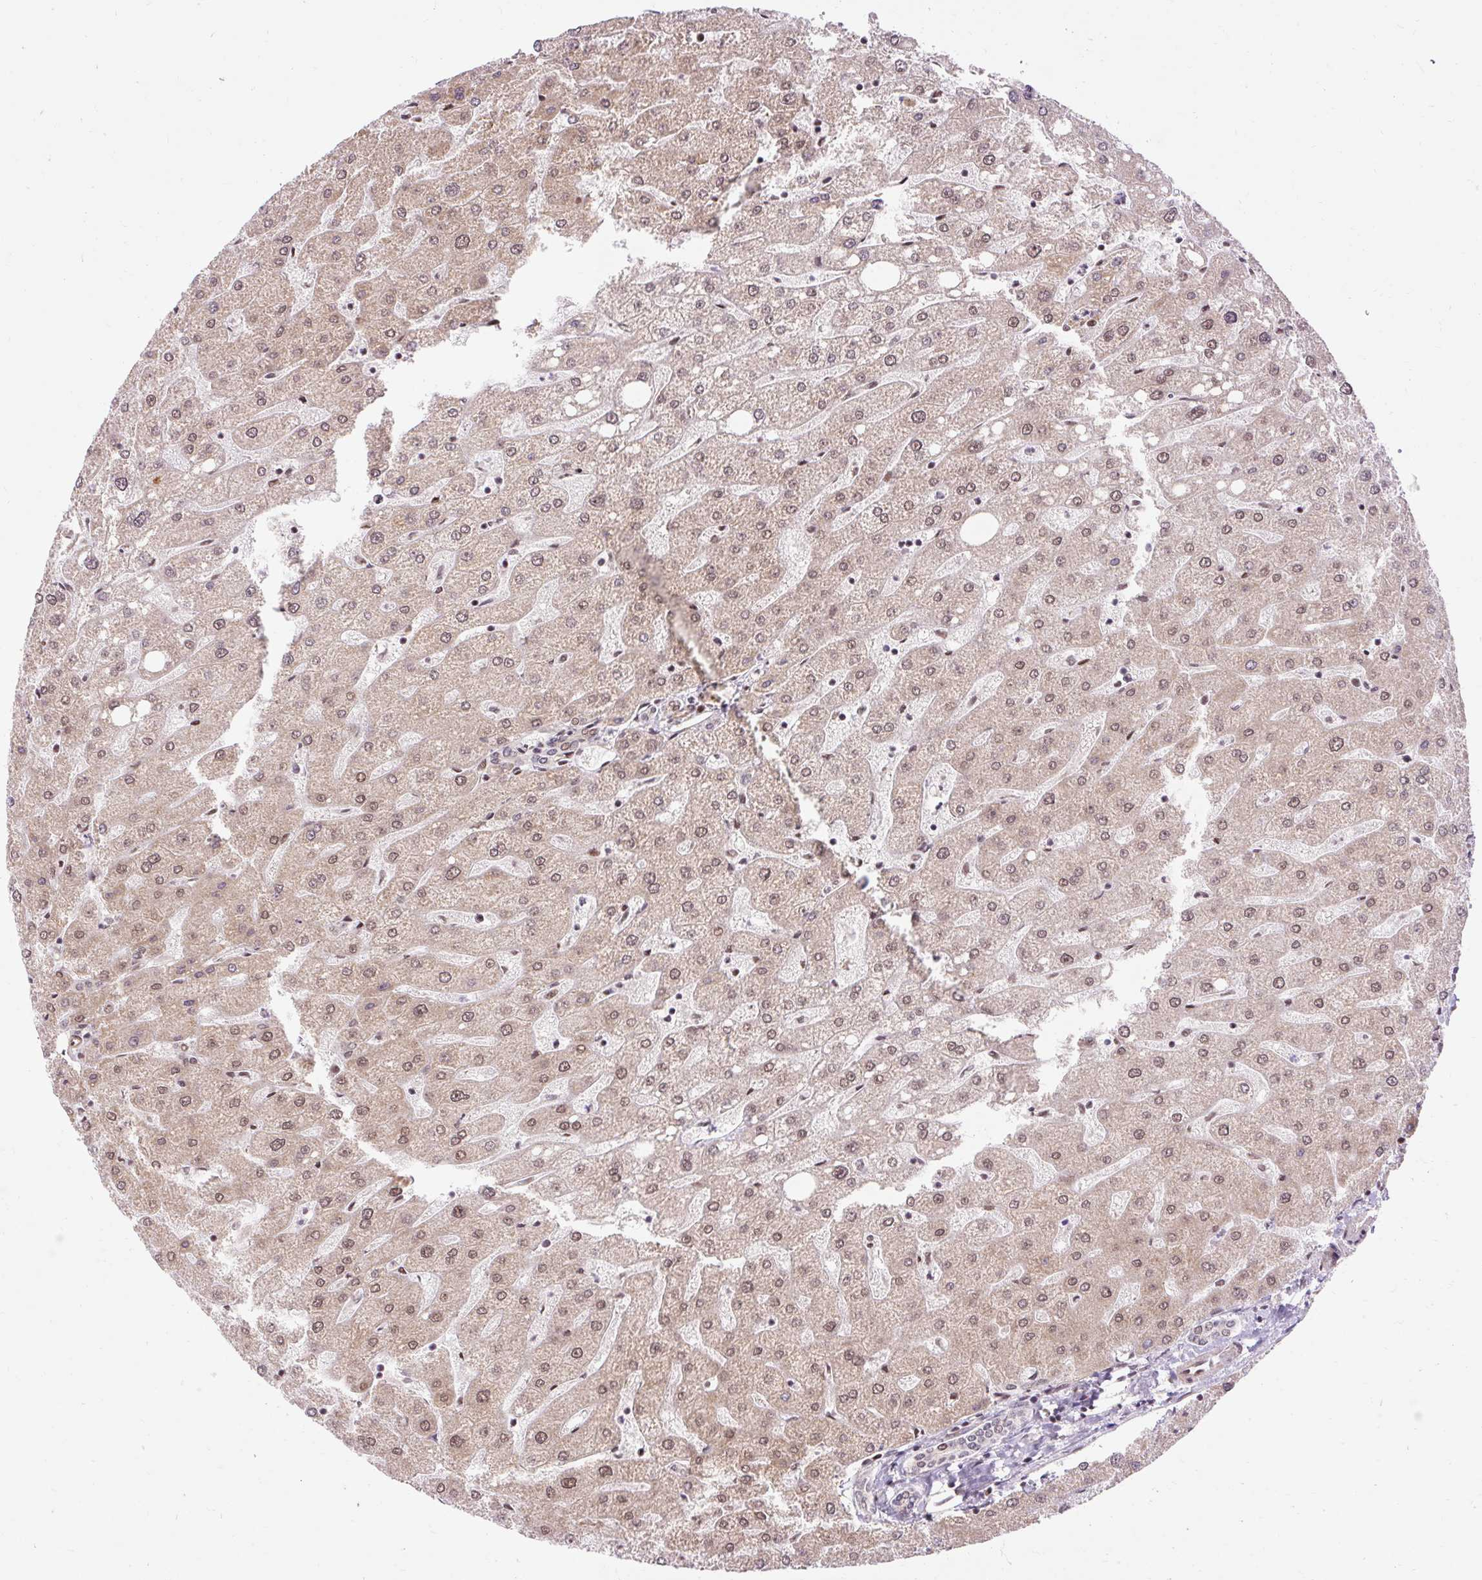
{"staining": {"intensity": "weak", "quantity": "25%-75%", "location": "nuclear"}, "tissue": "liver", "cell_type": "Cholangiocytes", "image_type": "normal", "snomed": [{"axis": "morphology", "description": "Normal tissue, NOS"}, {"axis": "topography", "description": "Liver"}], "caption": "Protein staining of unremarkable liver displays weak nuclear expression in about 25%-75% of cholangiocytes.", "gene": "MECOM", "patient": {"sex": "male", "age": 67}}